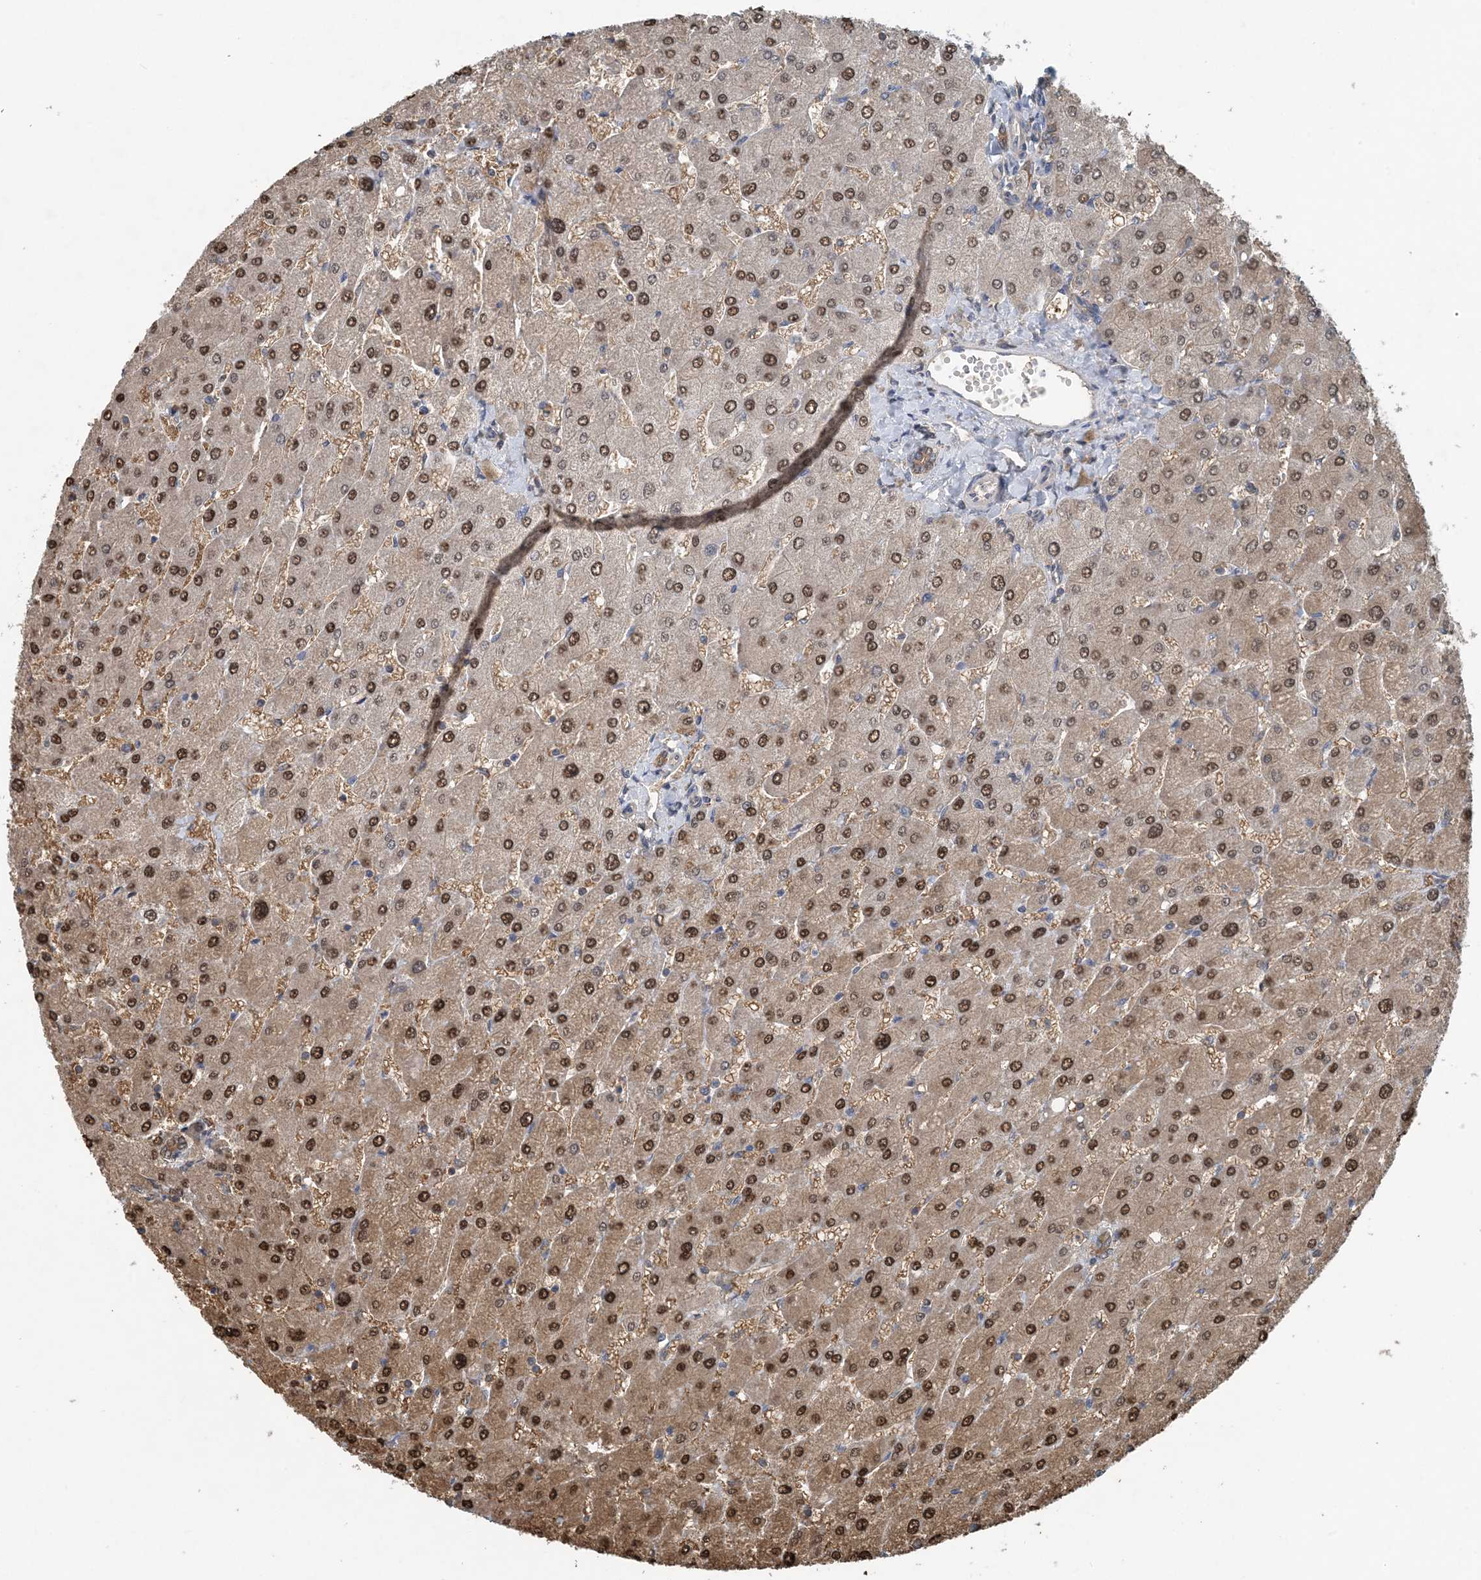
{"staining": {"intensity": "moderate", "quantity": "25%-75%", "location": "cytoplasmic/membranous"}, "tissue": "liver", "cell_type": "Cholangiocytes", "image_type": "normal", "snomed": [{"axis": "morphology", "description": "Normal tissue, NOS"}, {"axis": "topography", "description": "Liver"}], "caption": "Immunohistochemical staining of normal liver exhibits medium levels of moderate cytoplasmic/membranous staining in approximately 25%-75% of cholangiocytes.", "gene": "HIKESHI", "patient": {"sex": "male", "age": 55}}